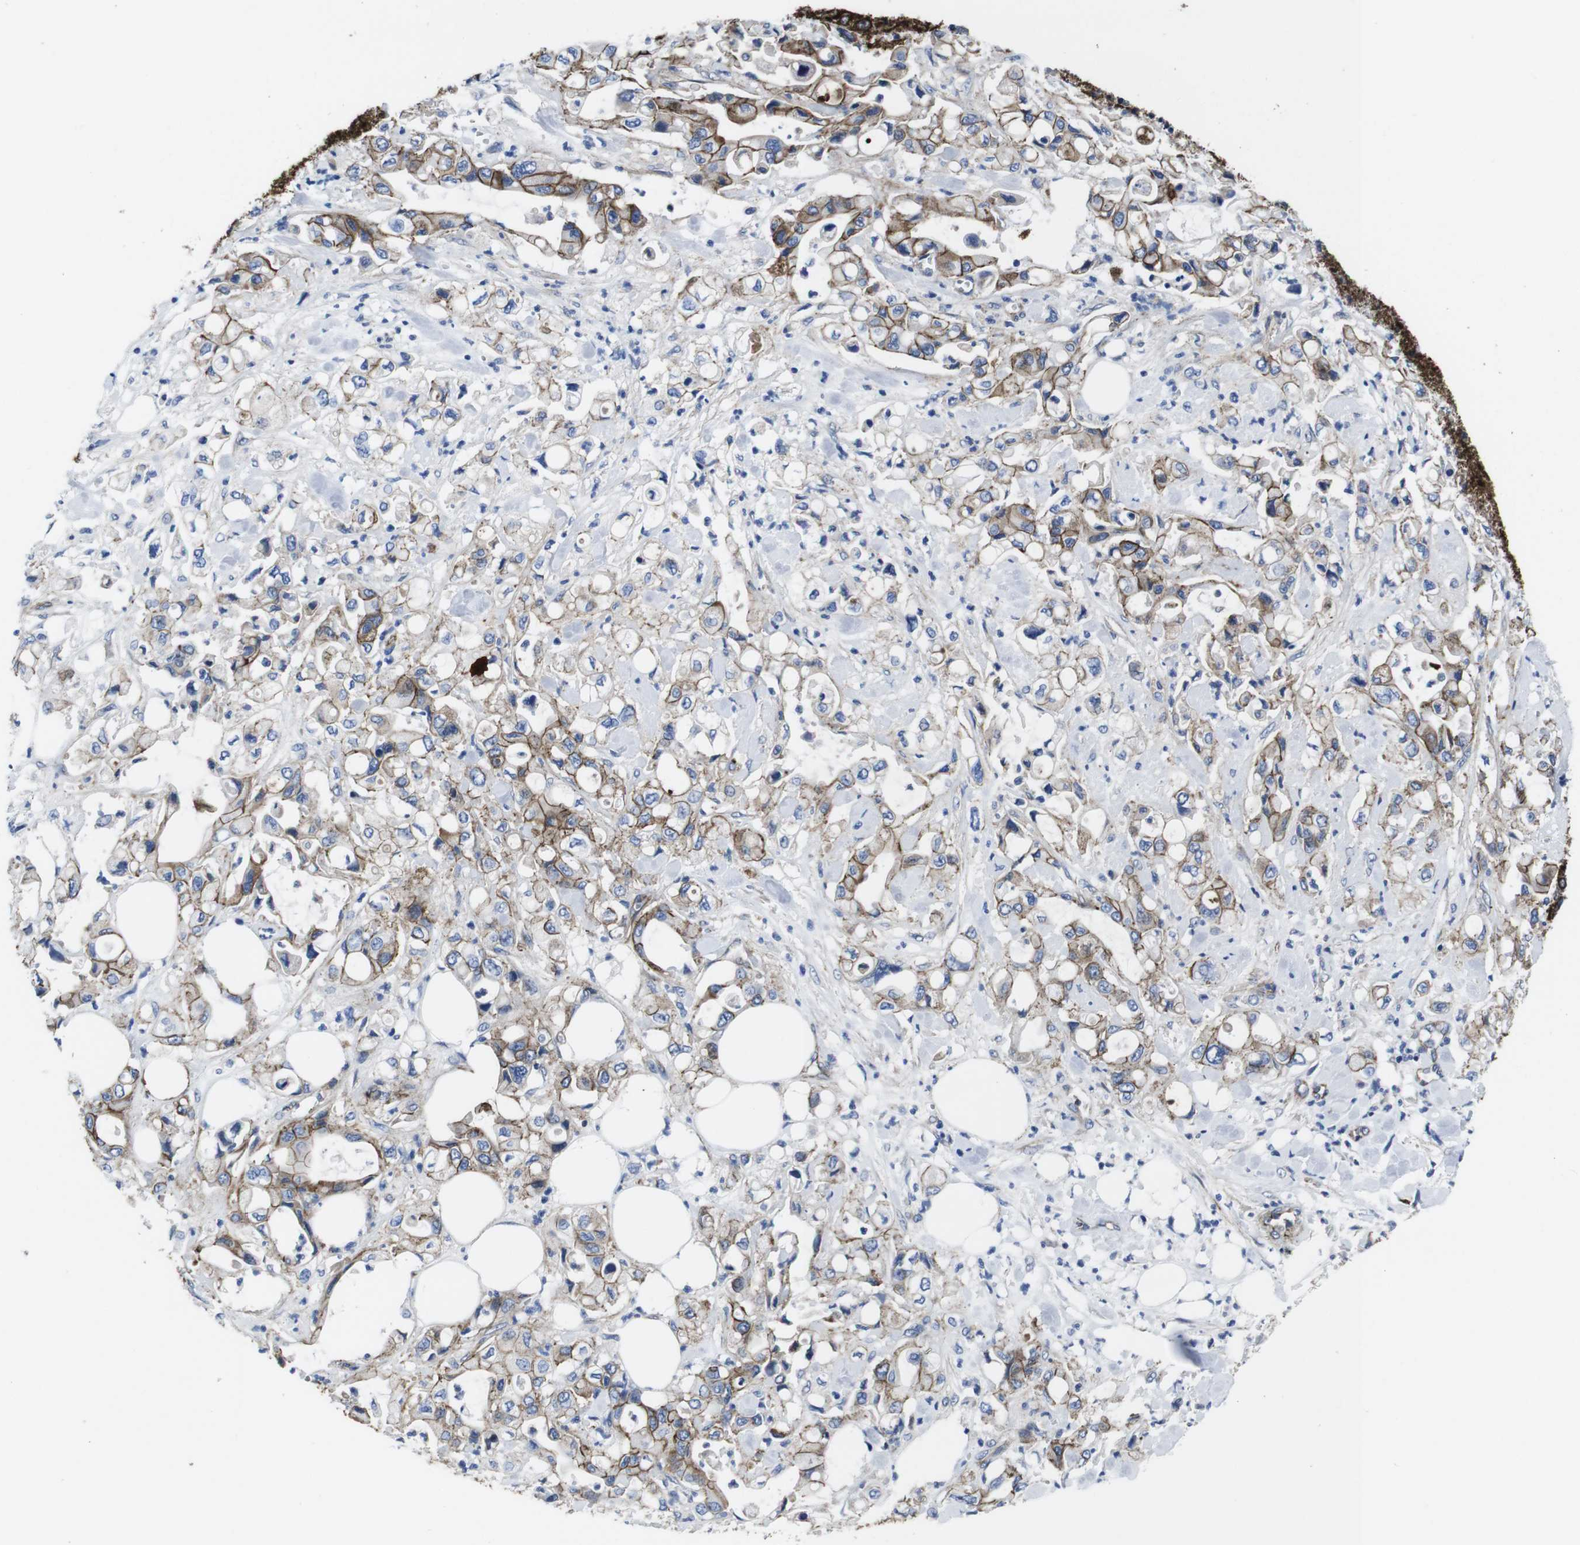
{"staining": {"intensity": "moderate", "quantity": "25%-75%", "location": "cytoplasmic/membranous"}, "tissue": "pancreatic cancer", "cell_type": "Tumor cells", "image_type": "cancer", "snomed": [{"axis": "morphology", "description": "Adenocarcinoma, NOS"}, {"axis": "topography", "description": "Pancreas"}], "caption": "Protein expression analysis of pancreatic adenocarcinoma shows moderate cytoplasmic/membranous positivity in approximately 25%-75% of tumor cells.", "gene": "NUMB", "patient": {"sex": "male", "age": 70}}